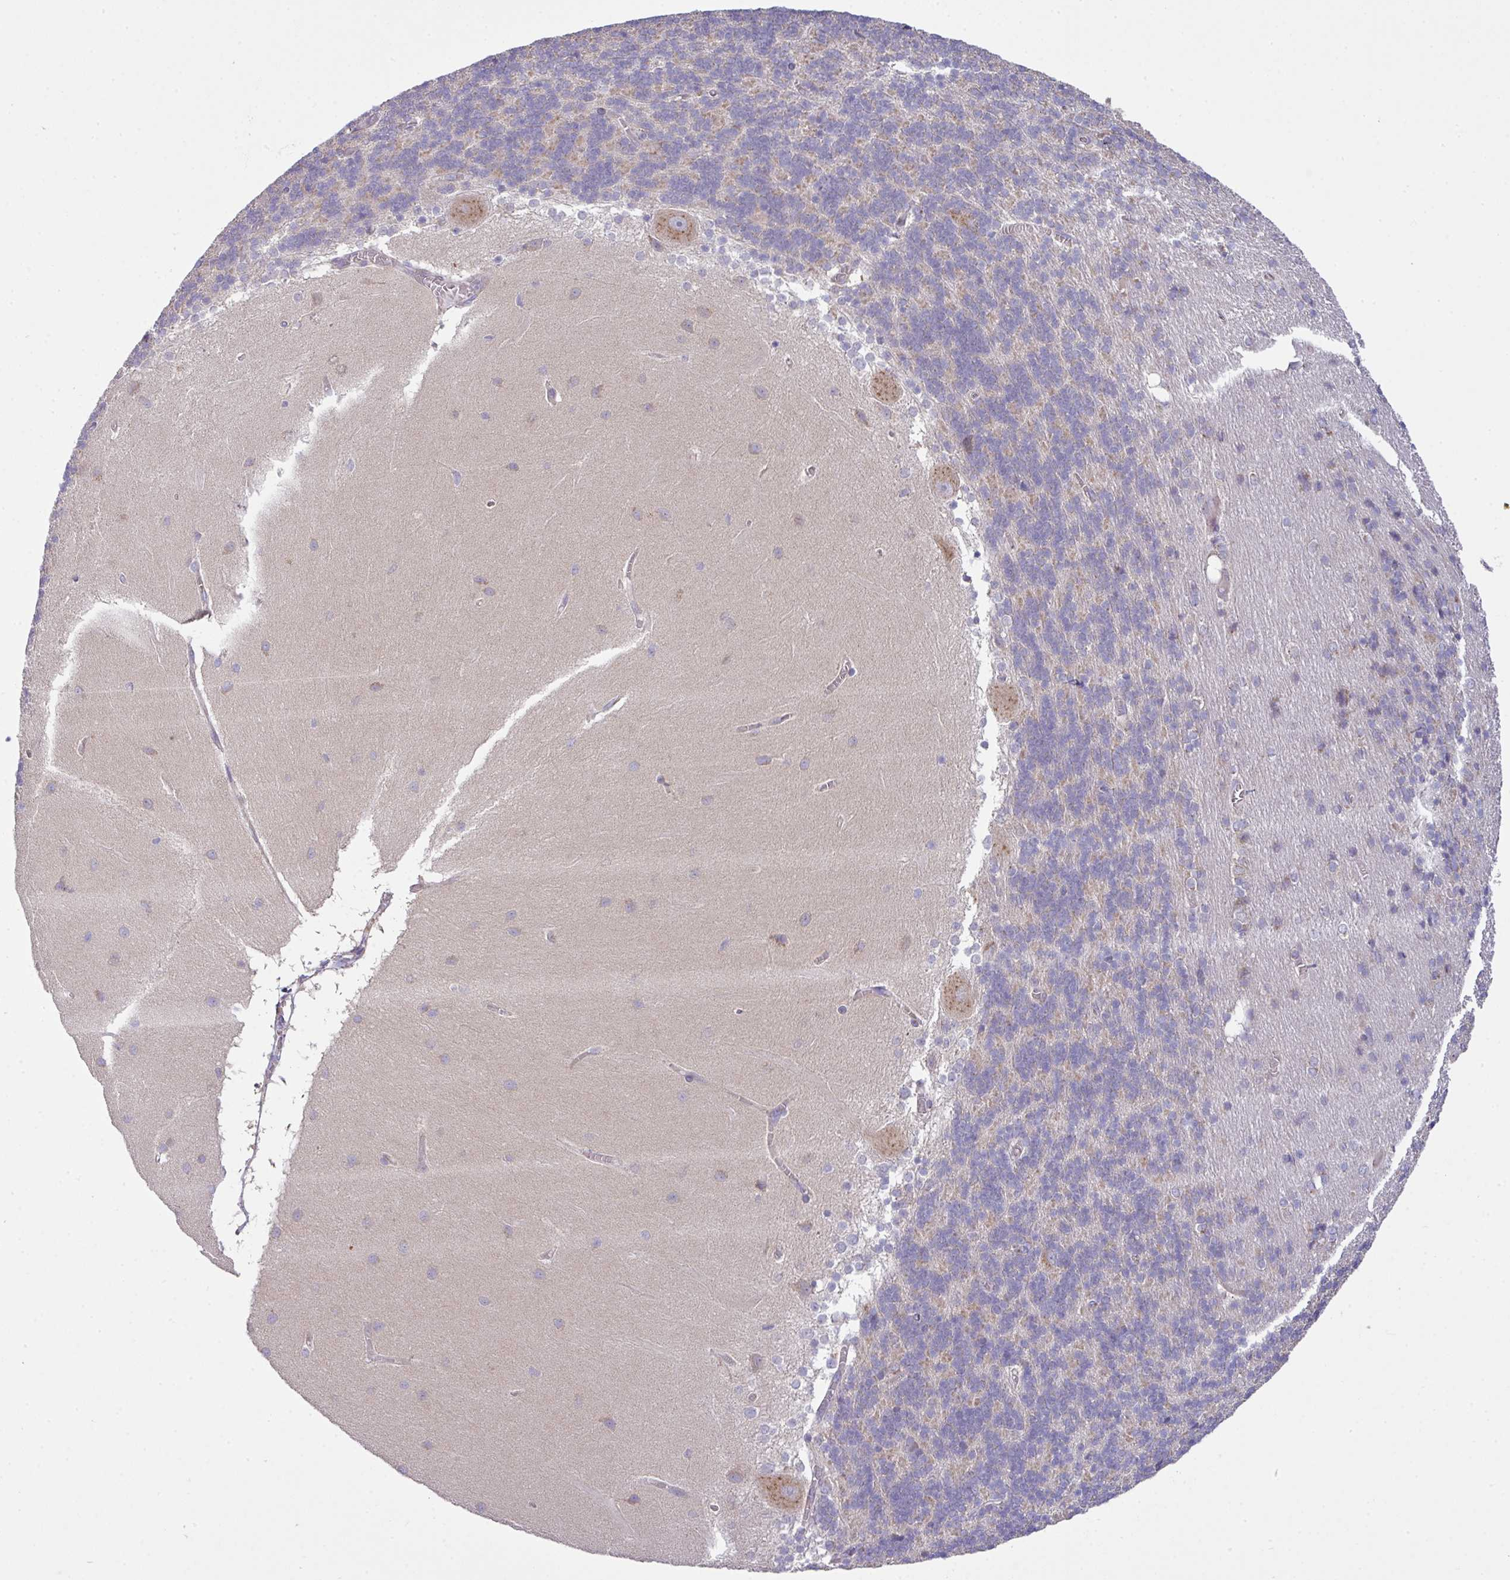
{"staining": {"intensity": "weak", "quantity": "<25%", "location": "cytoplasmic/membranous"}, "tissue": "cerebellum", "cell_type": "Cells in granular layer", "image_type": "normal", "snomed": [{"axis": "morphology", "description": "Normal tissue, NOS"}, {"axis": "topography", "description": "Cerebellum"}], "caption": "The immunohistochemistry micrograph has no significant expression in cells in granular layer of cerebellum. The staining was performed using DAB (3,3'-diaminobenzidine) to visualize the protein expression in brown, while the nuclei were stained in blue with hematoxylin (Magnification: 20x).", "gene": "VTI1A", "patient": {"sex": "female", "age": 54}}